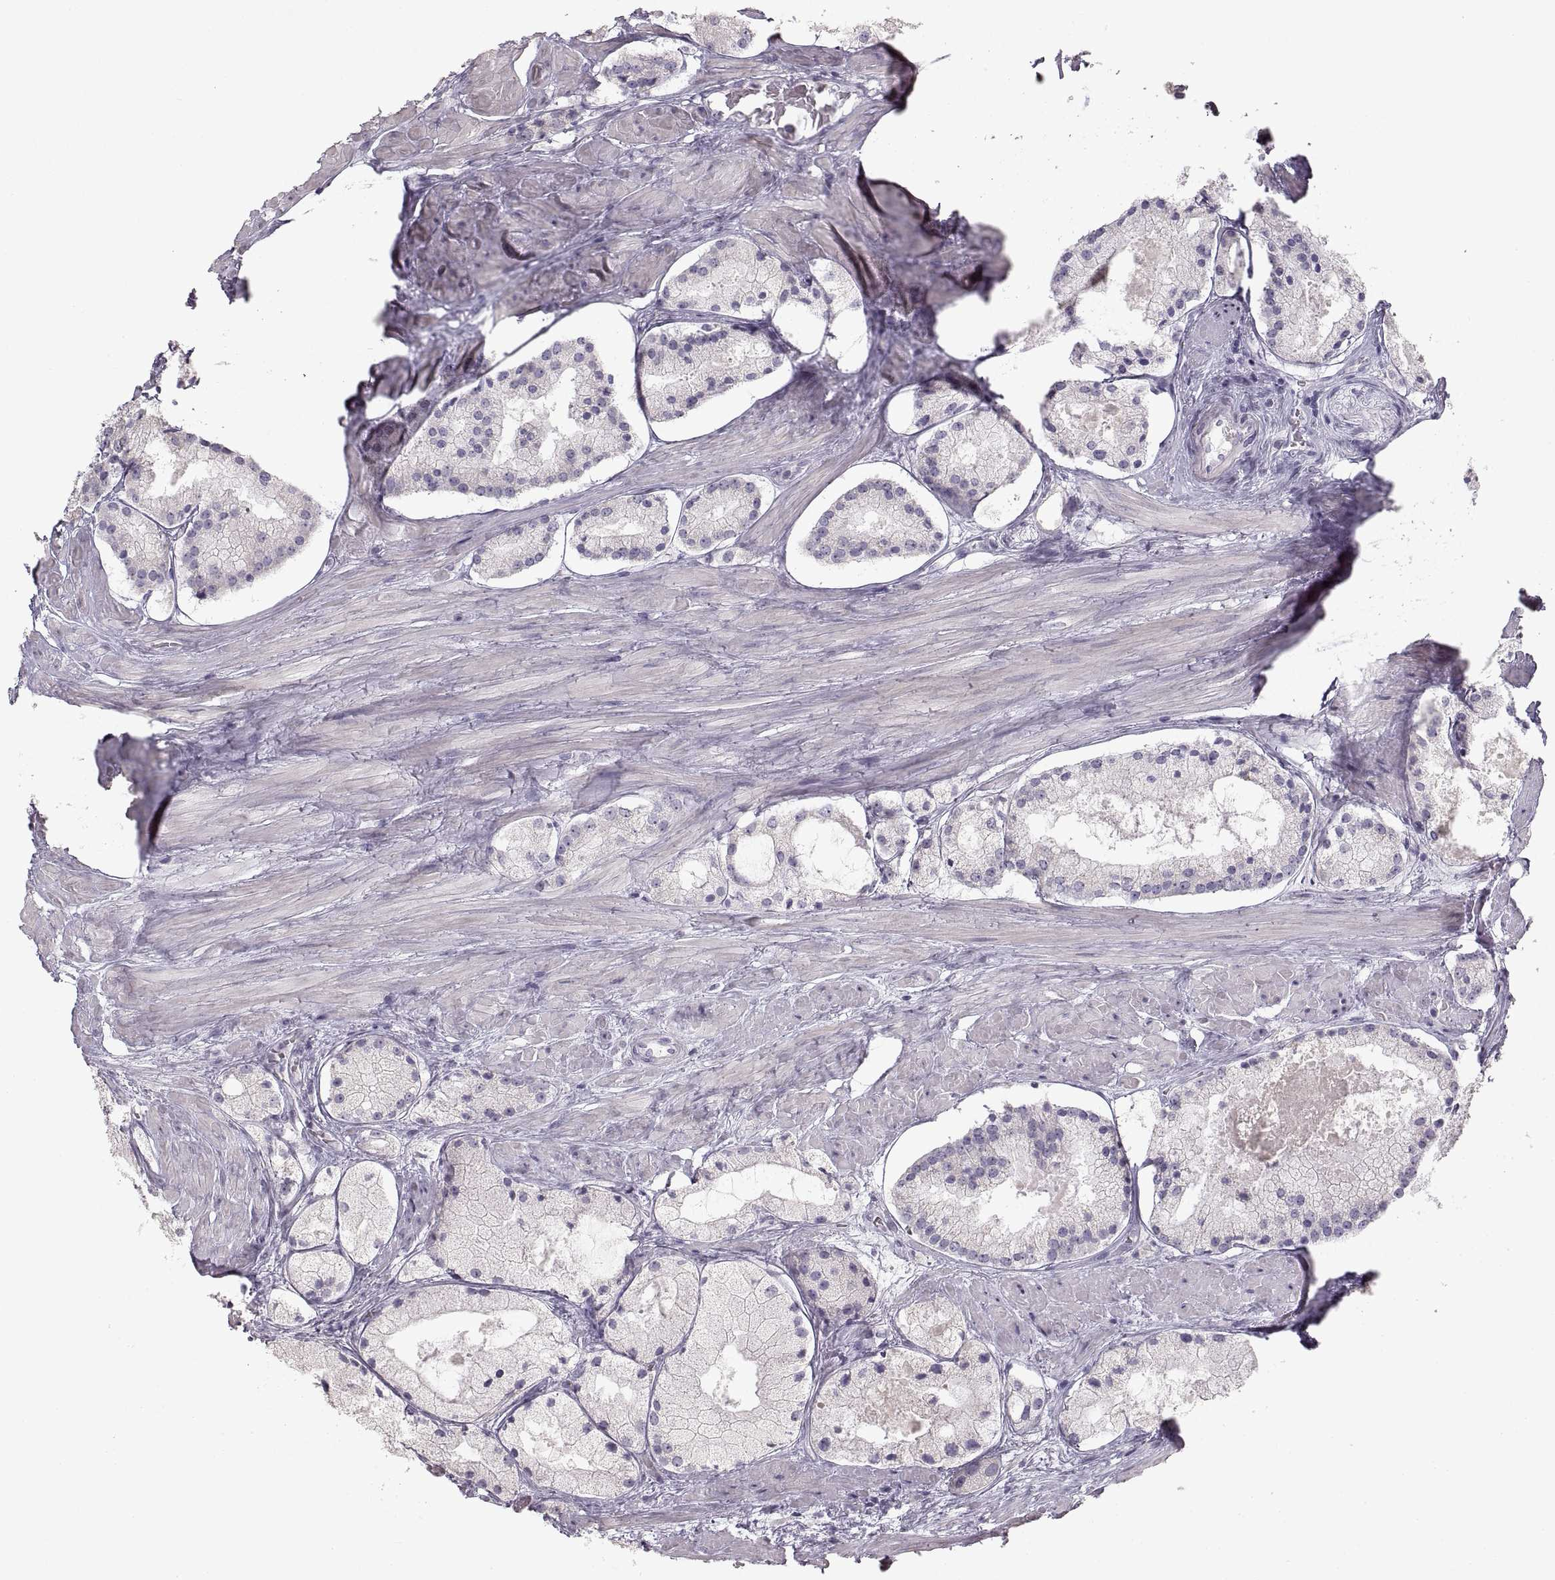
{"staining": {"intensity": "negative", "quantity": "none", "location": "none"}, "tissue": "prostate cancer", "cell_type": "Tumor cells", "image_type": "cancer", "snomed": [{"axis": "morphology", "description": "Adenocarcinoma, NOS"}, {"axis": "morphology", "description": "Adenocarcinoma, High grade"}, {"axis": "topography", "description": "Prostate"}], "caption": "High-grade adenocarcinoma (prostate) stained for a protein using immunohistochemistry (IHC) displays no staining tumor cells.", "gene": "ZP3", "patient": {"sex": "male", "age": 64}}